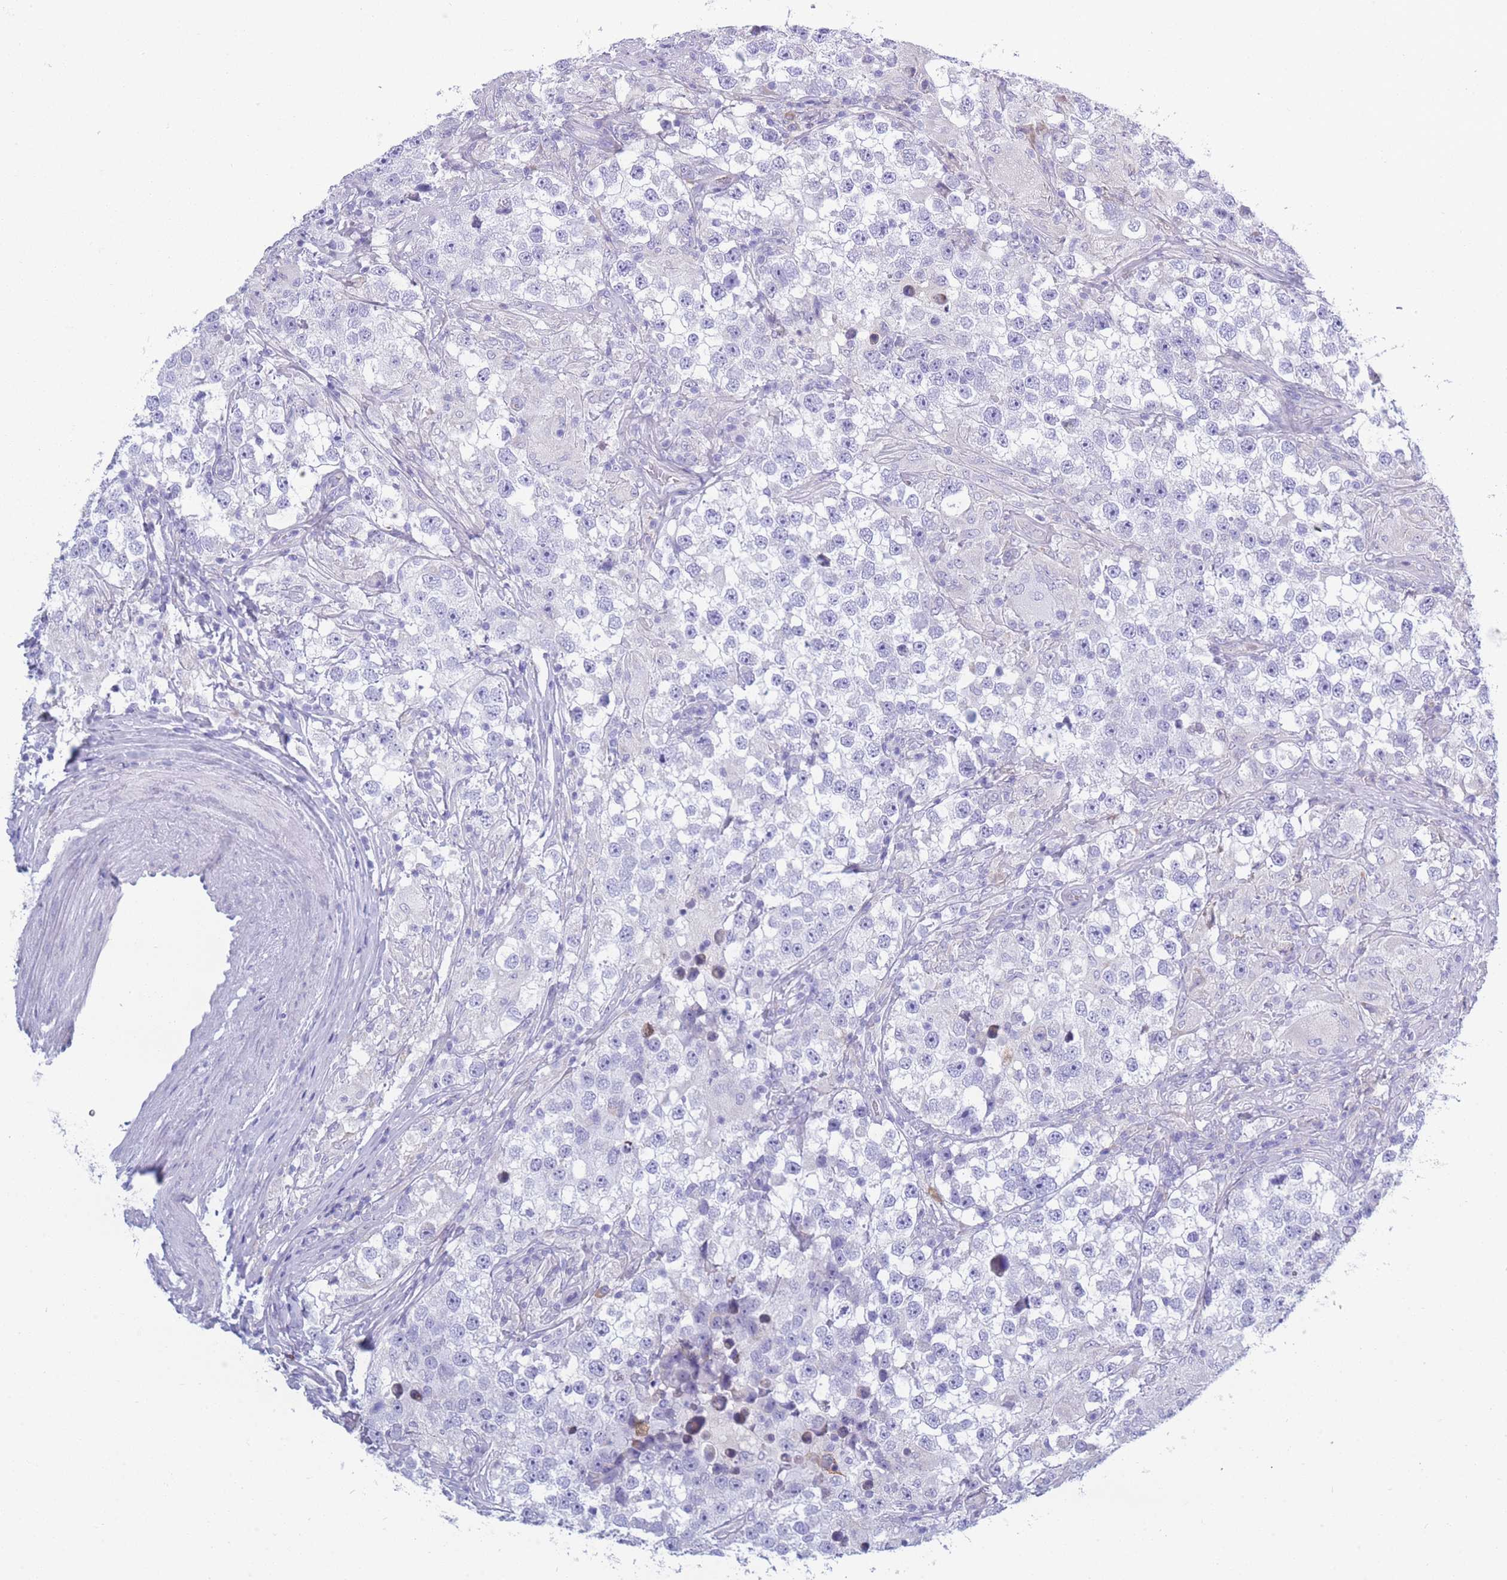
{"staining": {"intensity": "negative", "quantity": "none", "location": "none"}, "tissue": "testis cancer", "cell_type": "Tumor cells", "image_type": "cancer", "snomed": [{"axis": "morphology", "description": "Seminoma, NOS"}, {"axis": "topography", "description": "Testis"}], "caption": "This is an immunohistochemistry photomicrograph of testis seminoma. There is no positivity in tumor cells.", "gene": "XKR8", "patient": {"sex": "male", "age": 46}}